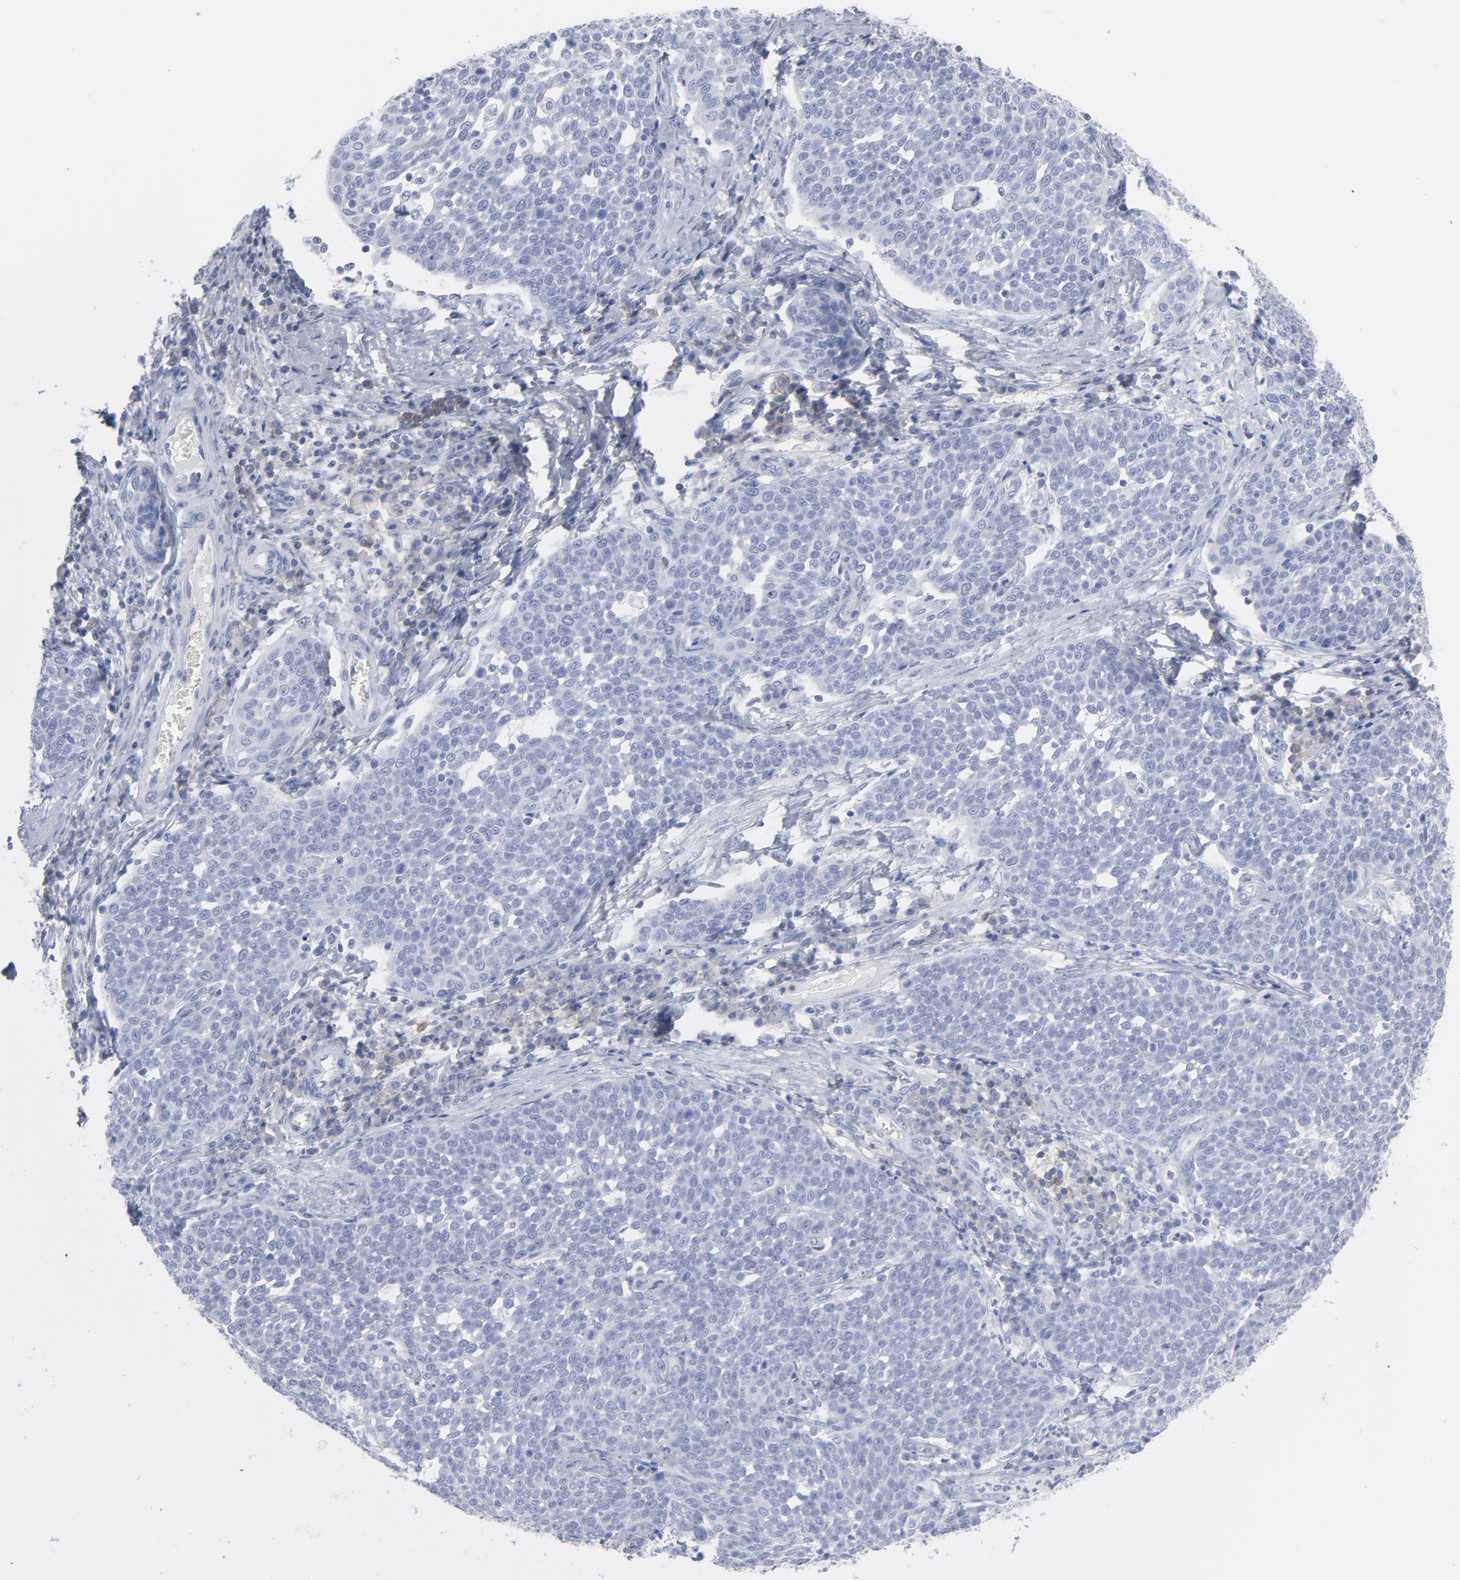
{"staining": {"intensity": "negative", "quantity": "none", "location": "none"}, "tissue": "cervical cancer", "cell_type": "Tumor cells", "image_type": "cancer", "snomed": [{"axis": "morphology", "description": "Squamous cell carcinoma, NOS"}, {"axis": "topography", "description": "Cervix"}], "caption": "Tumor cells show no significant staining in squamous cell carcinoma (cervical).", "gene": "P2RY8", "patient": {"sex": "female", "age": 34}}